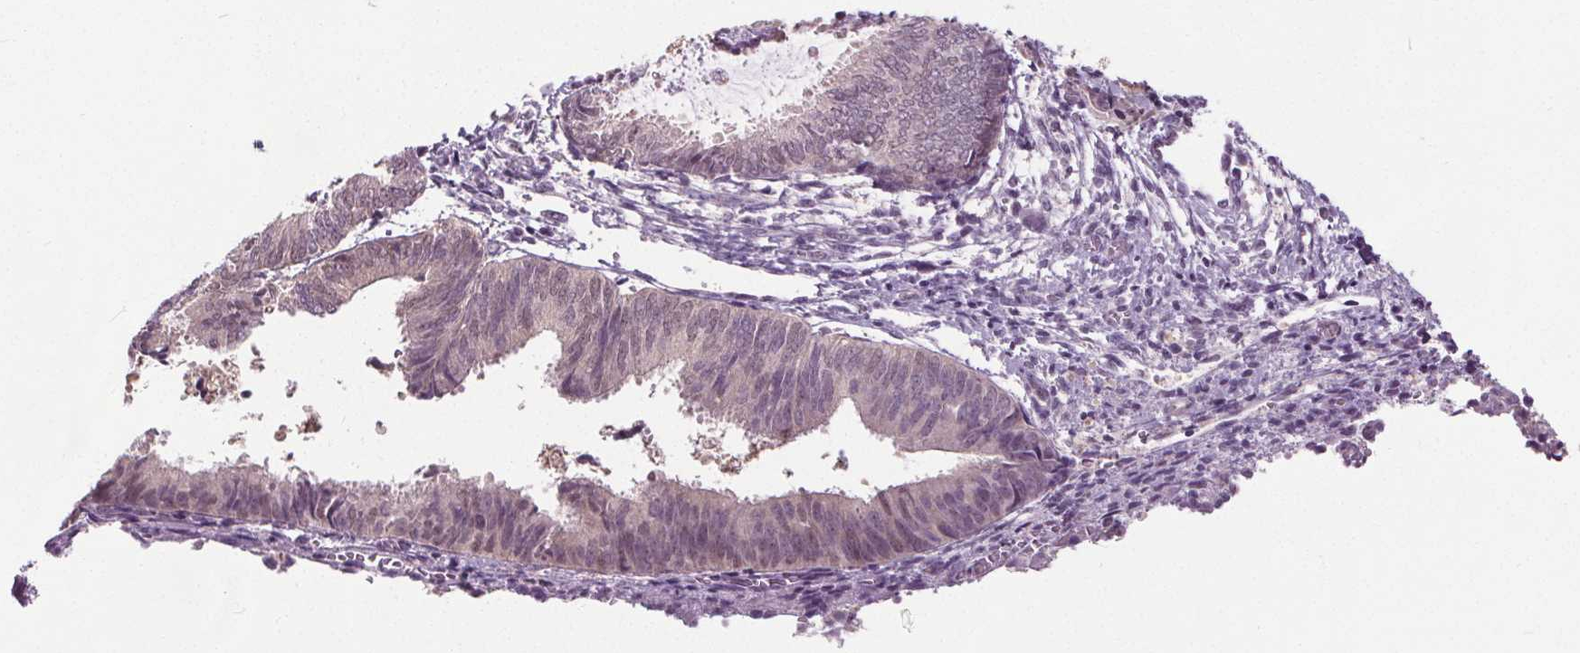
{"staining": {"intensity": "negative", "quantity": "none", "location": "none"}, "tissue": "endometrium", "cell_type": "Cells in endometrial stroma", "image_type": "normal", "snomed": [{"axis": "morphology", "description": "Normal tissue, NOS"}, {"axis": "topography", "description": "Endometrium"}], "caption": "The immunohistochemistry histopathology image has no significant positivity in cells in endometrial stroma of endometrium. (Stains: DAB IHC with hematoxylin counter stain, Microscopy: brightfield microscopy at high magnification).", "gene": "SLC2A9", "patient": {"sex": "female", "age": 50}}